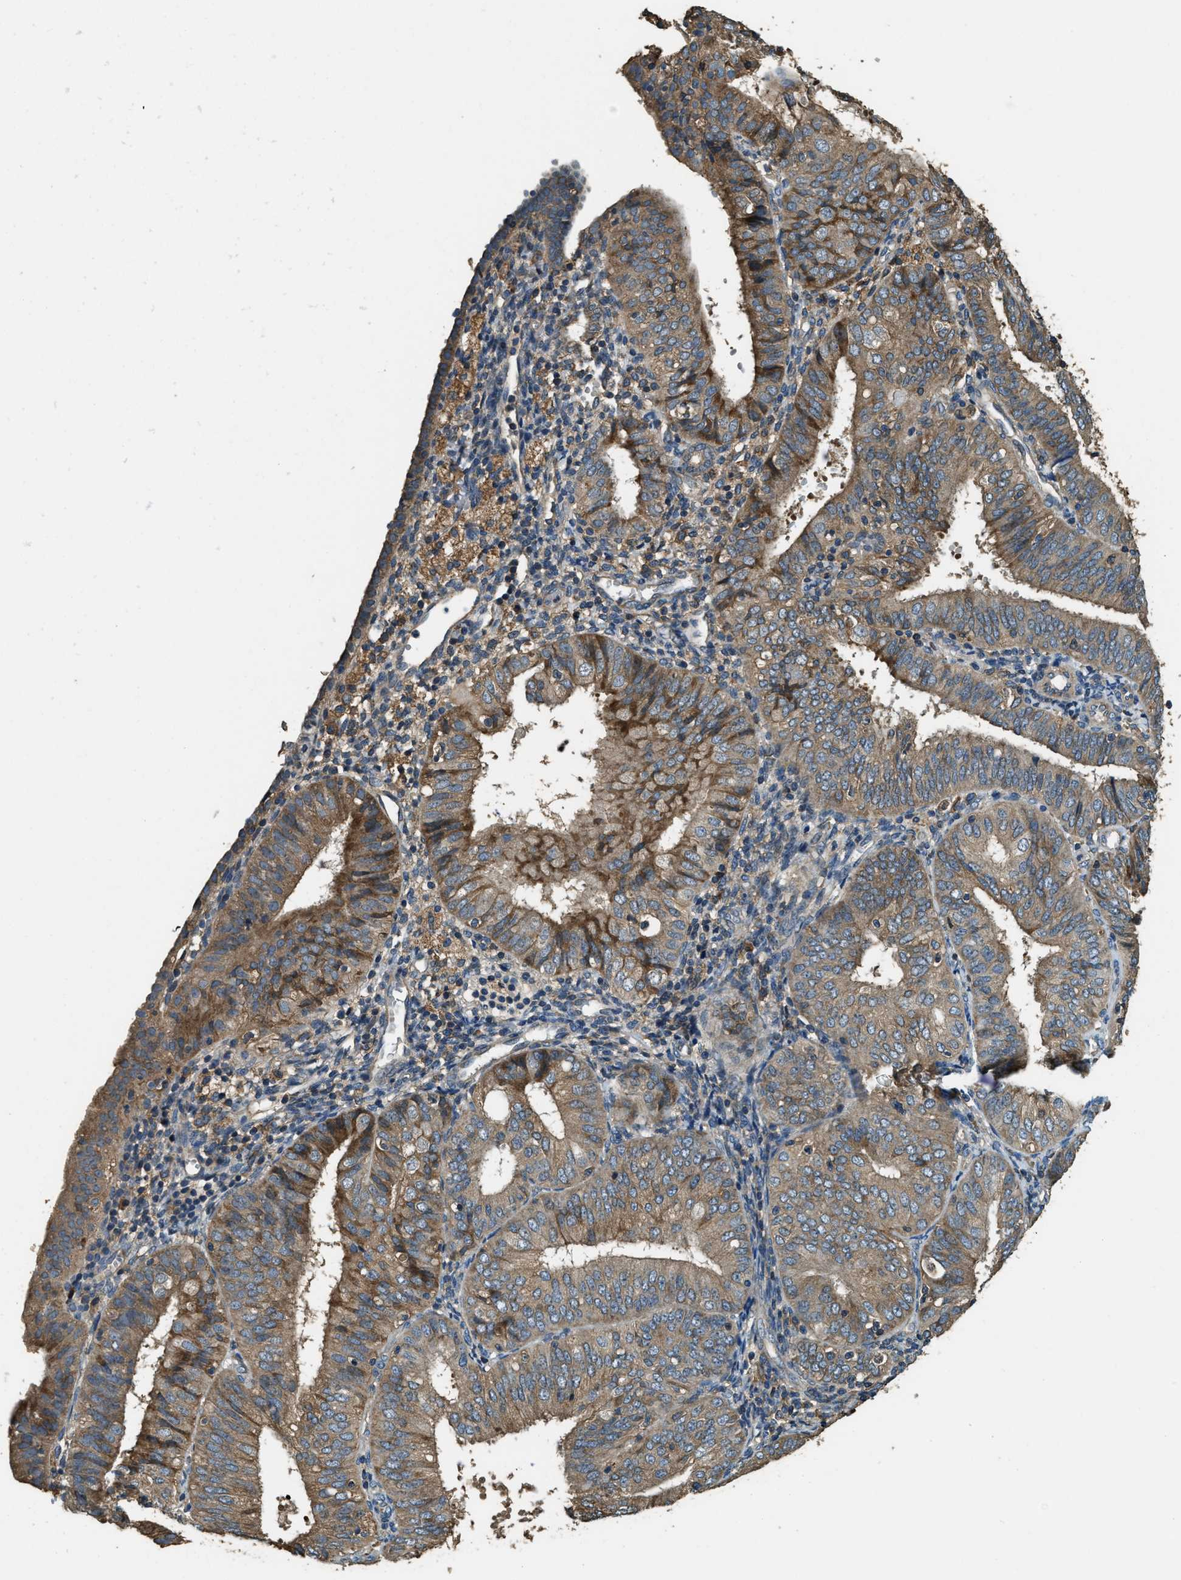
{"staining": {"intensity": "moderate", "quantity": ">75%", "location": "cytoplasmic/membranous"}, "tissue": "endometrial cancer", "cell_type": "Tumor cells", "image_type": "cancer", "snomed": [{"axis": "morphology", "description": "Adenocarcinoma, NOS"}, {"axis": "topography", "description": "Endometrium"}], "caption": "Immunohistochemistry photomicrograph of neoplastic tissue: endometrial cancer stained using immunohistochemistry reveals medium levels of moderate protein expression localized specifically in the cytoplasmic/membranous of tumor cells, appearing as a cytoplasmic/membranous brown color.", "gene": "ERGIC1", "patient": {"sex": "female", "age": 58}}